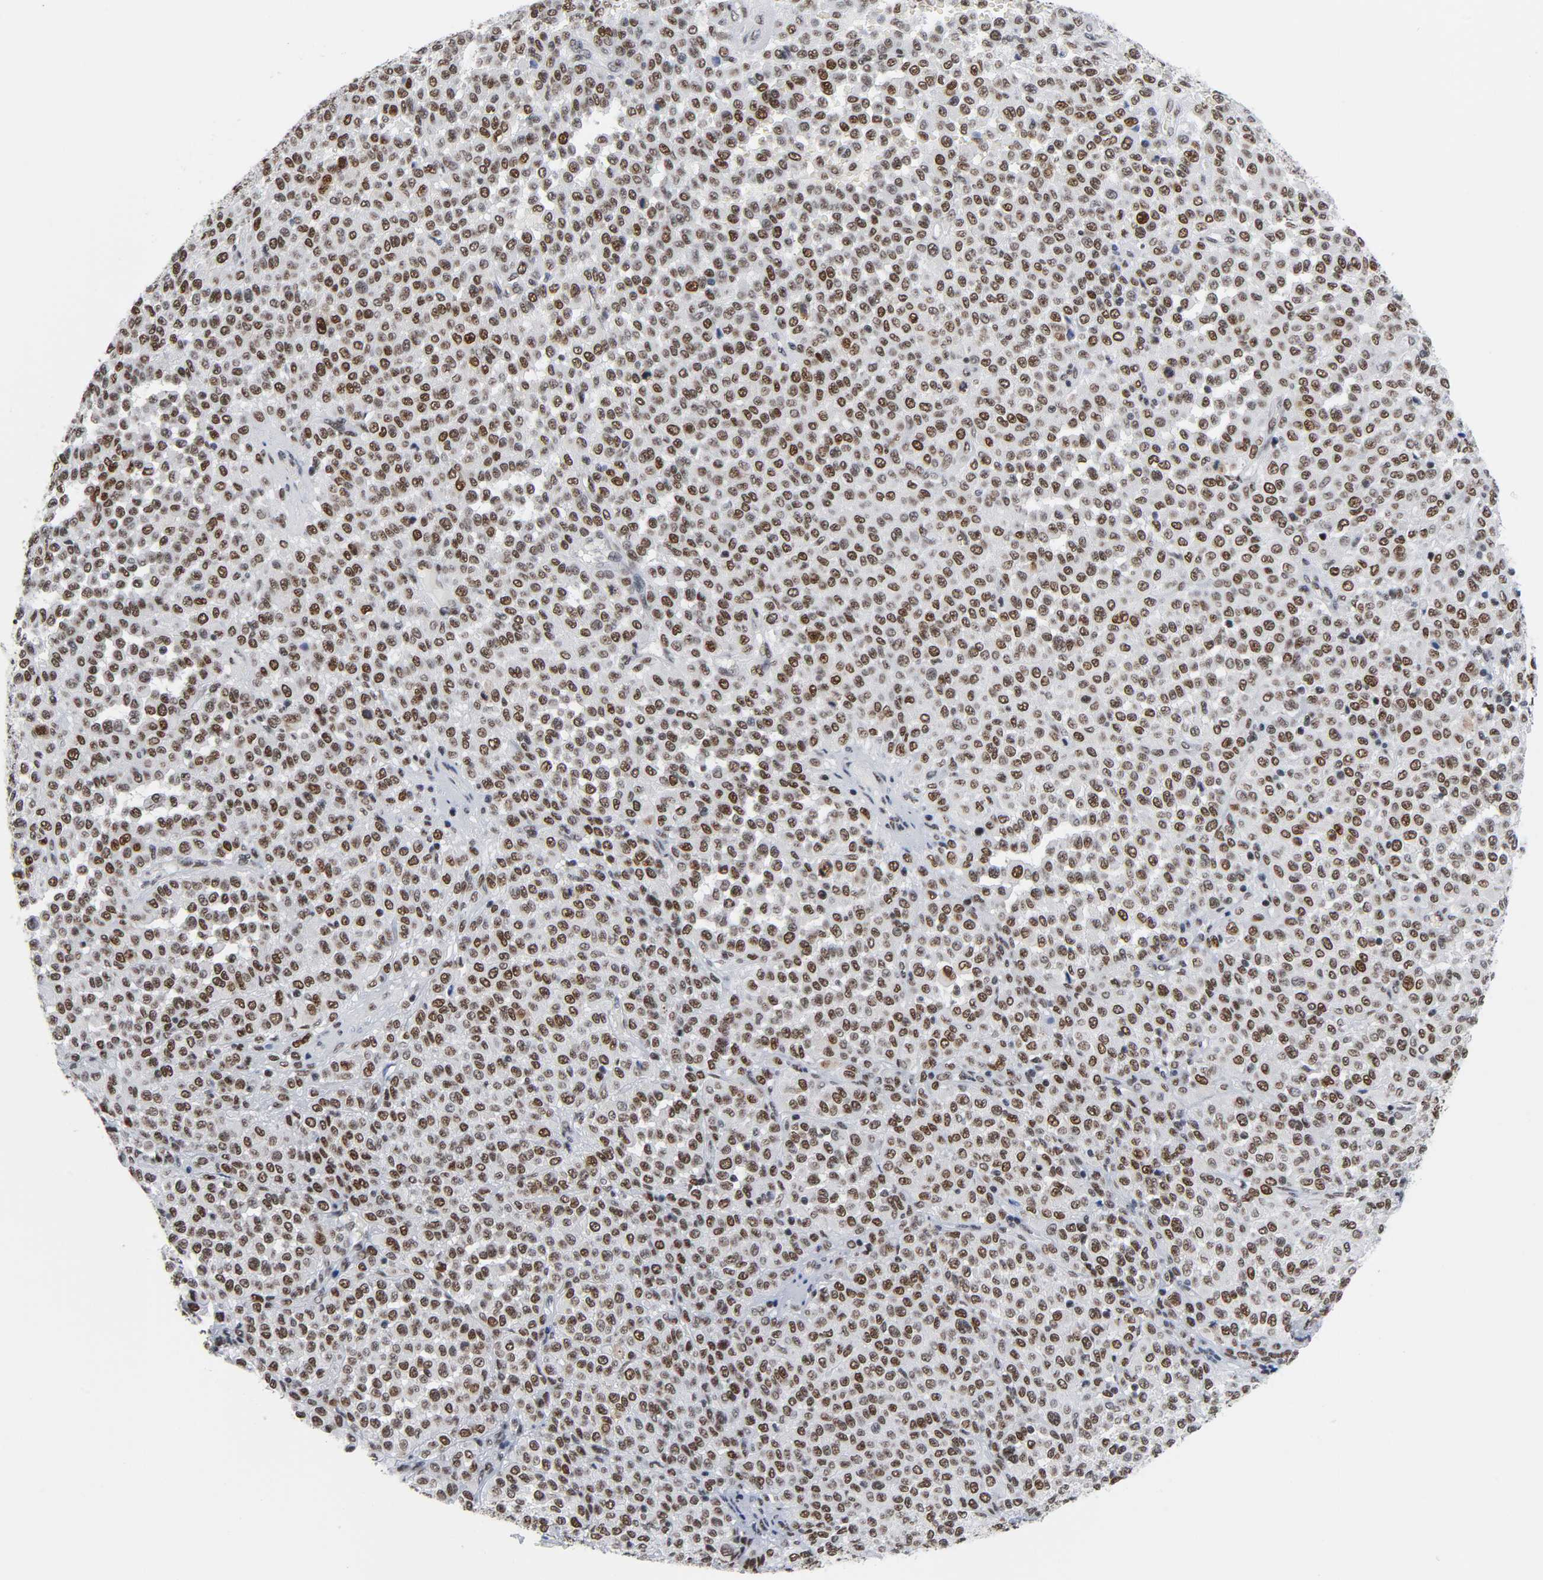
{"staining": {"intensity": "moderate", "quantity": ">75%", "location": "cytoplasmic/membranous,nuclear"}, "tissue": "melanoma", "cell_type": "Tumor cells", "image_type": "cancer", "snomed": [{"axis": "morphology", "description": "Malignant melanoma, Metastatic site"}, {"axis": "topography", "description": "Pancreas"}], "caption": "Immunohistochemical staining of melanoma reveals moderate cytoplasmic/membranous and nuclear protein expression in approximately >75% of tumor cells. The protein of interest is shown in brown color, while the nuclei are stained blue.", "gene": "CSTF2", "patient": {"sex": "female", "age": 30}}